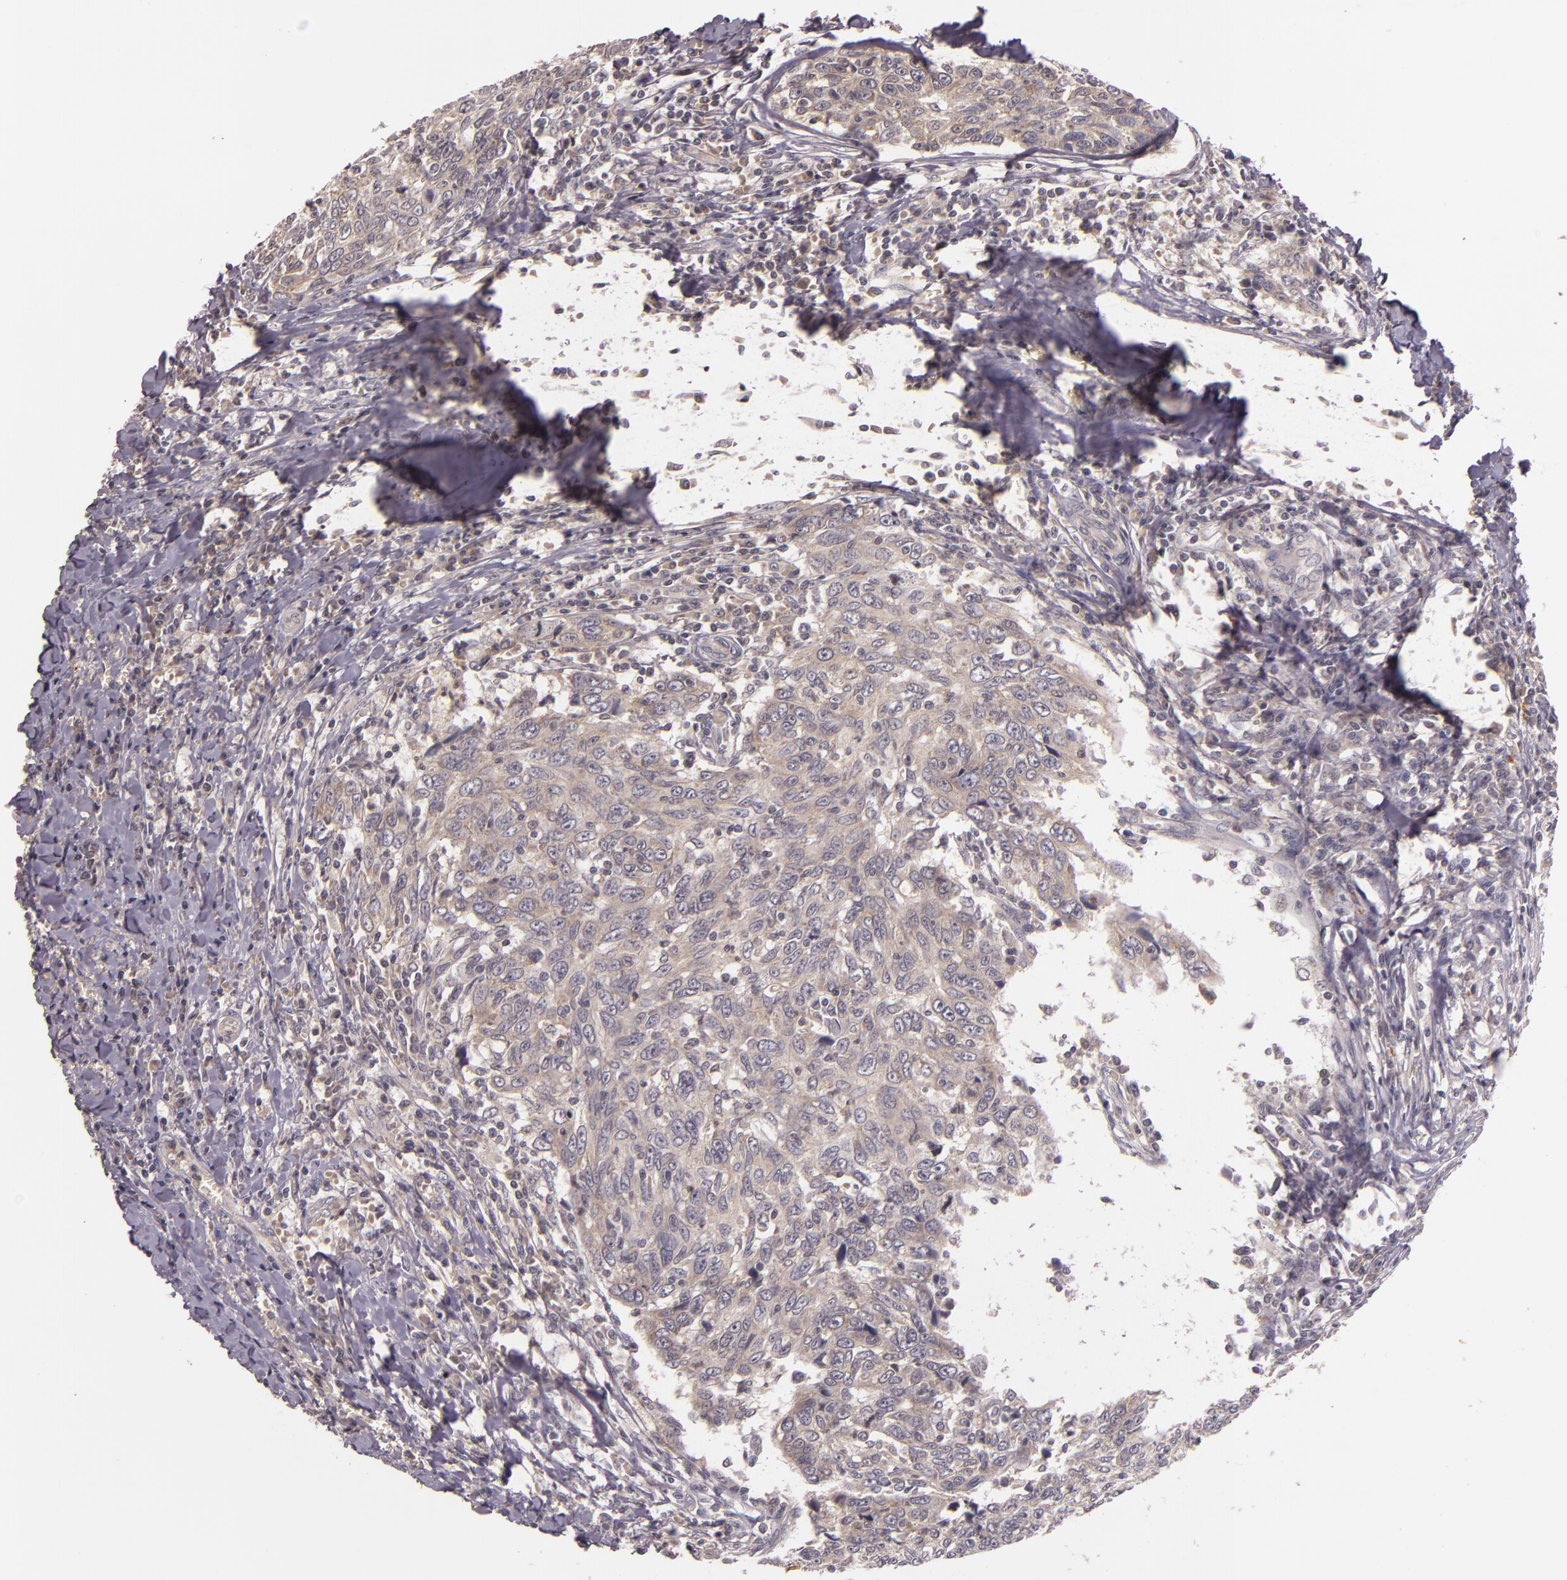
{"staining": {"intensity": "weak", "quantity": "<25%", "location": "cytoplasmic/membranous"}, "tissue": "breast cancer", "cell_type": "Tumor cells", "image_type": "cancer", "snomed": [{"axis": "morphology", "description": "Duct carcinoma"}, {"axis": "topography", "description": "Breast"}], "caption": "There is no significant positivity in tumor cells of breast invasive ductal carcinoma.", "gene": "TFF1", "patient": {"sex": "female", "age": 50}}